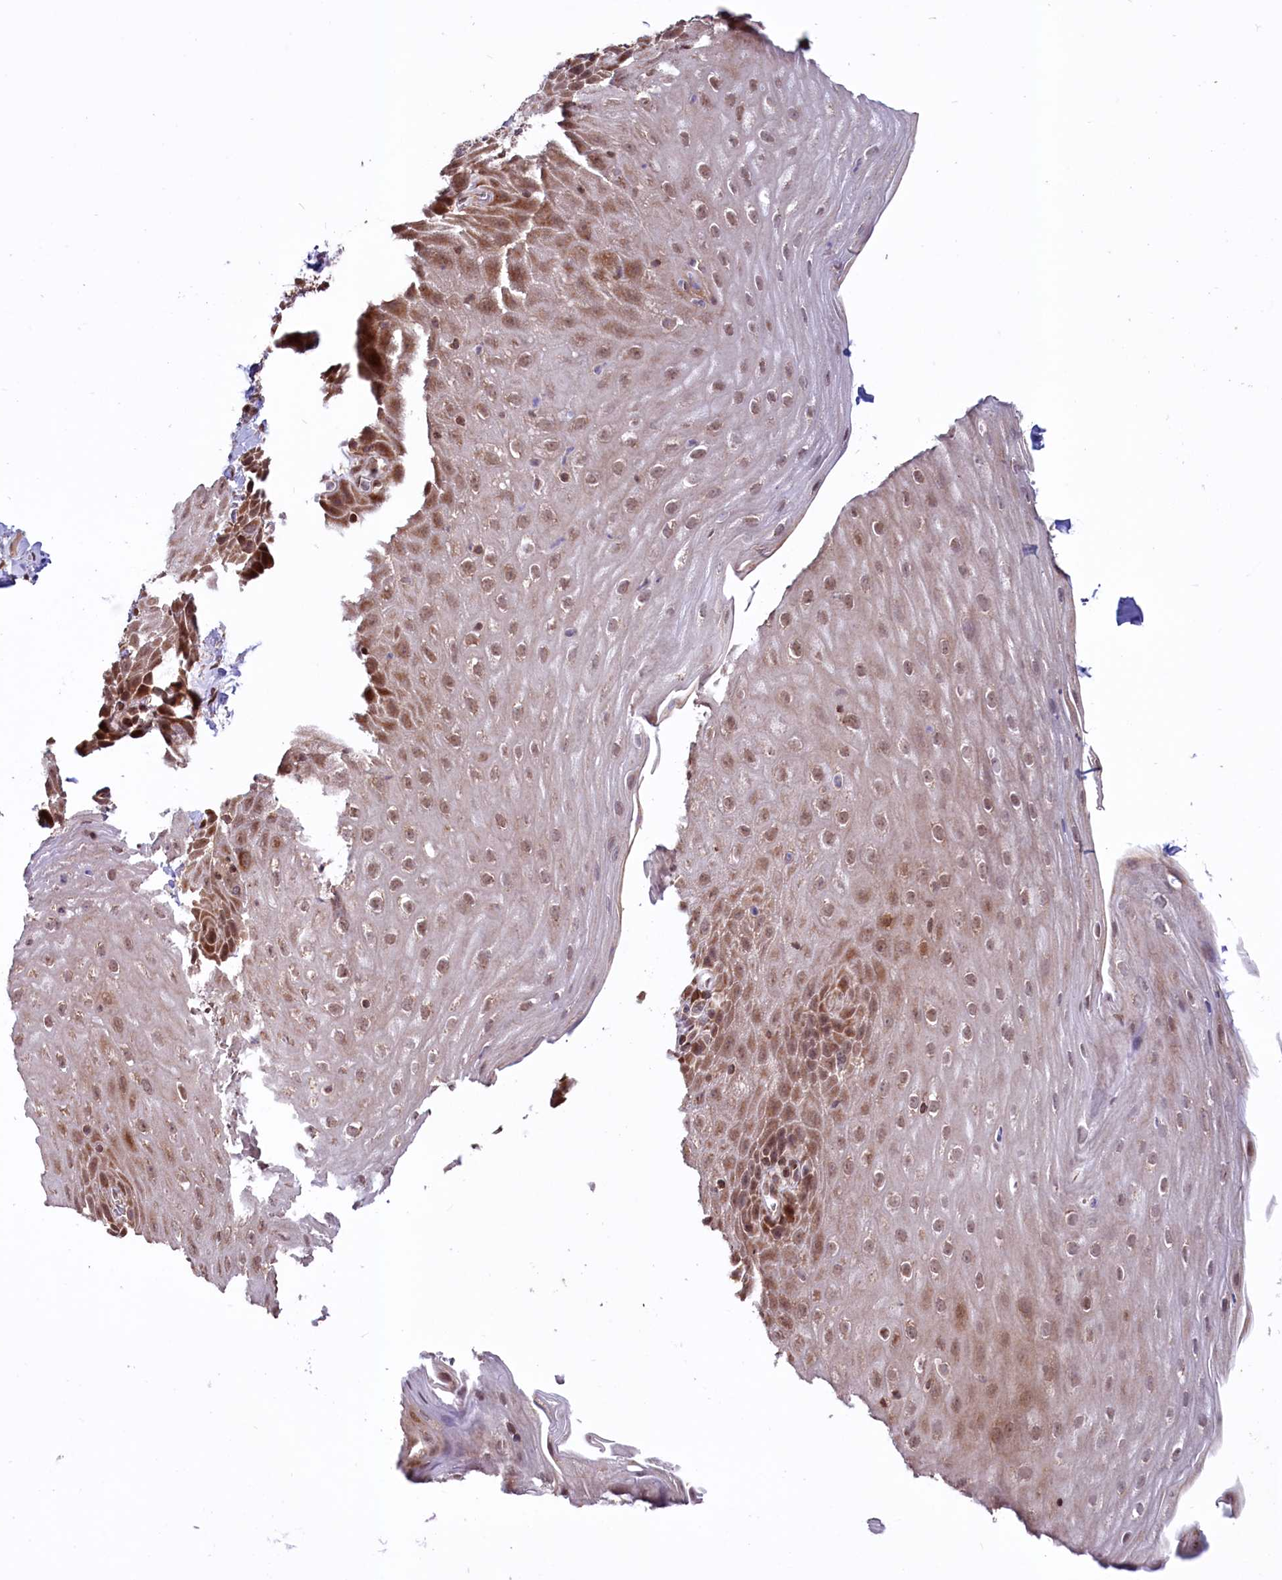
{"staining": {"intensity": "moderate", "quantity": ">75%", "location": "cytoplasmic/membranous,nuclear"}, "tissue": "esophagus", "cell_type": "Squamous epithelial cells", "image_type": "normal", "snomed": [{"axis": "morphology", "description": "Normal tissue, NOS"}, {"axis": "topography", "description": "Esophagus"}], "caption": "IHC staining of unremarkable esophagus, which demonstrates medium levels of moderate cytoplasmic/membranous,nuclear expression in about >75% of squamous epithelial cells indicating moderate cytoplasmic/membranous,nuclear protein staining. The staining was performed using DAB (brown) for protein detection and nuclei were counterstained in hematoxylin (blue).", "gene": "PHC3", "patient": {"sex": "female", "age": 61}}